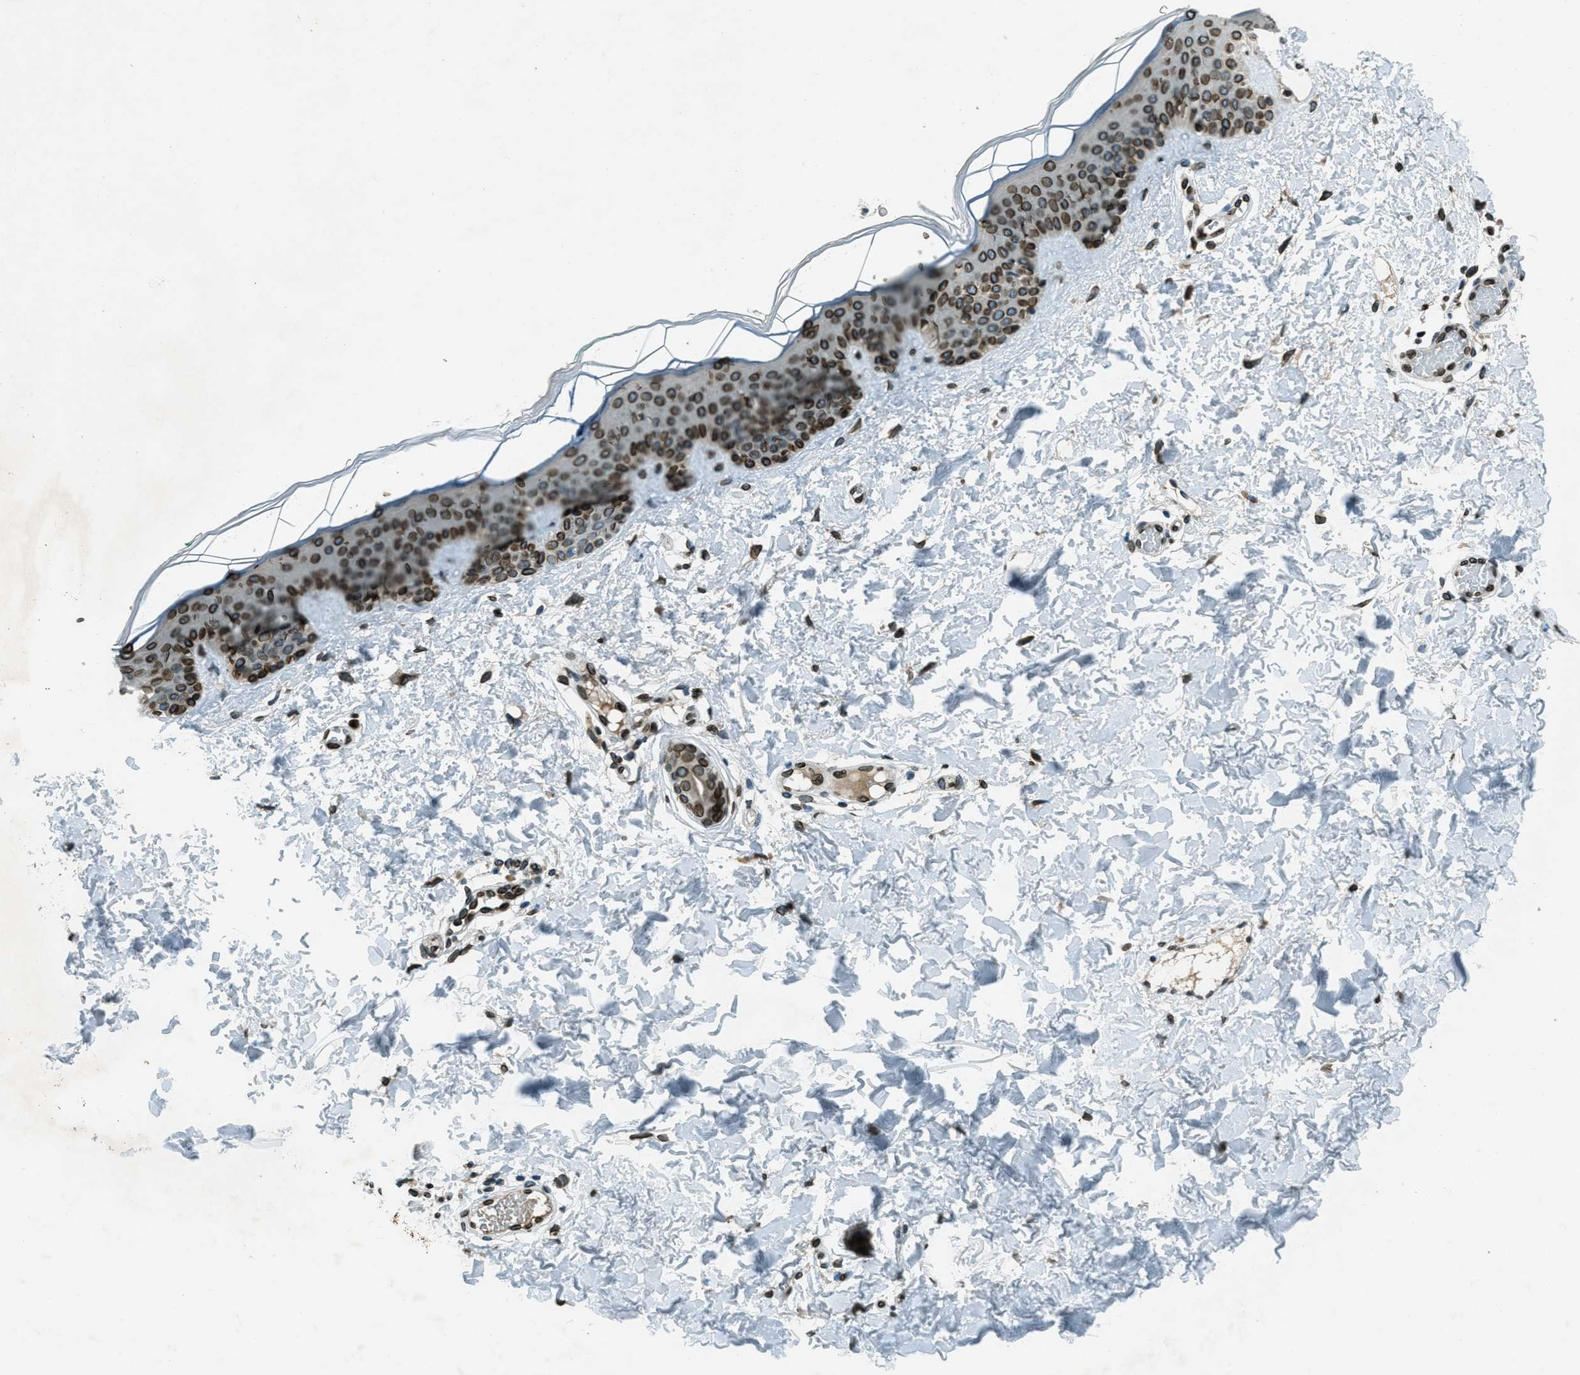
{"staining": {"intensity": "strong", "quantity": ">75%", "location": "nuclear"}, "tissue": "skin", "cell_type": "Fibroblasts", "image_type": "normal", "snomed": [{"axis": "morphology", "description": "Normal tissue, NOS"}, {"axis": "topography", "description": "Skin"}], "caption": "Normal skin reveals strong nuclear positivity in about >75% of fibroblasts, visualized by immunohistochemistry. (Stains: DAB in brown, nuclei in blue, Microscopy: brightfield microscopy at high magnification).", "gene": "LEMD2", "patient": {"sex": "male", "age": 30}}